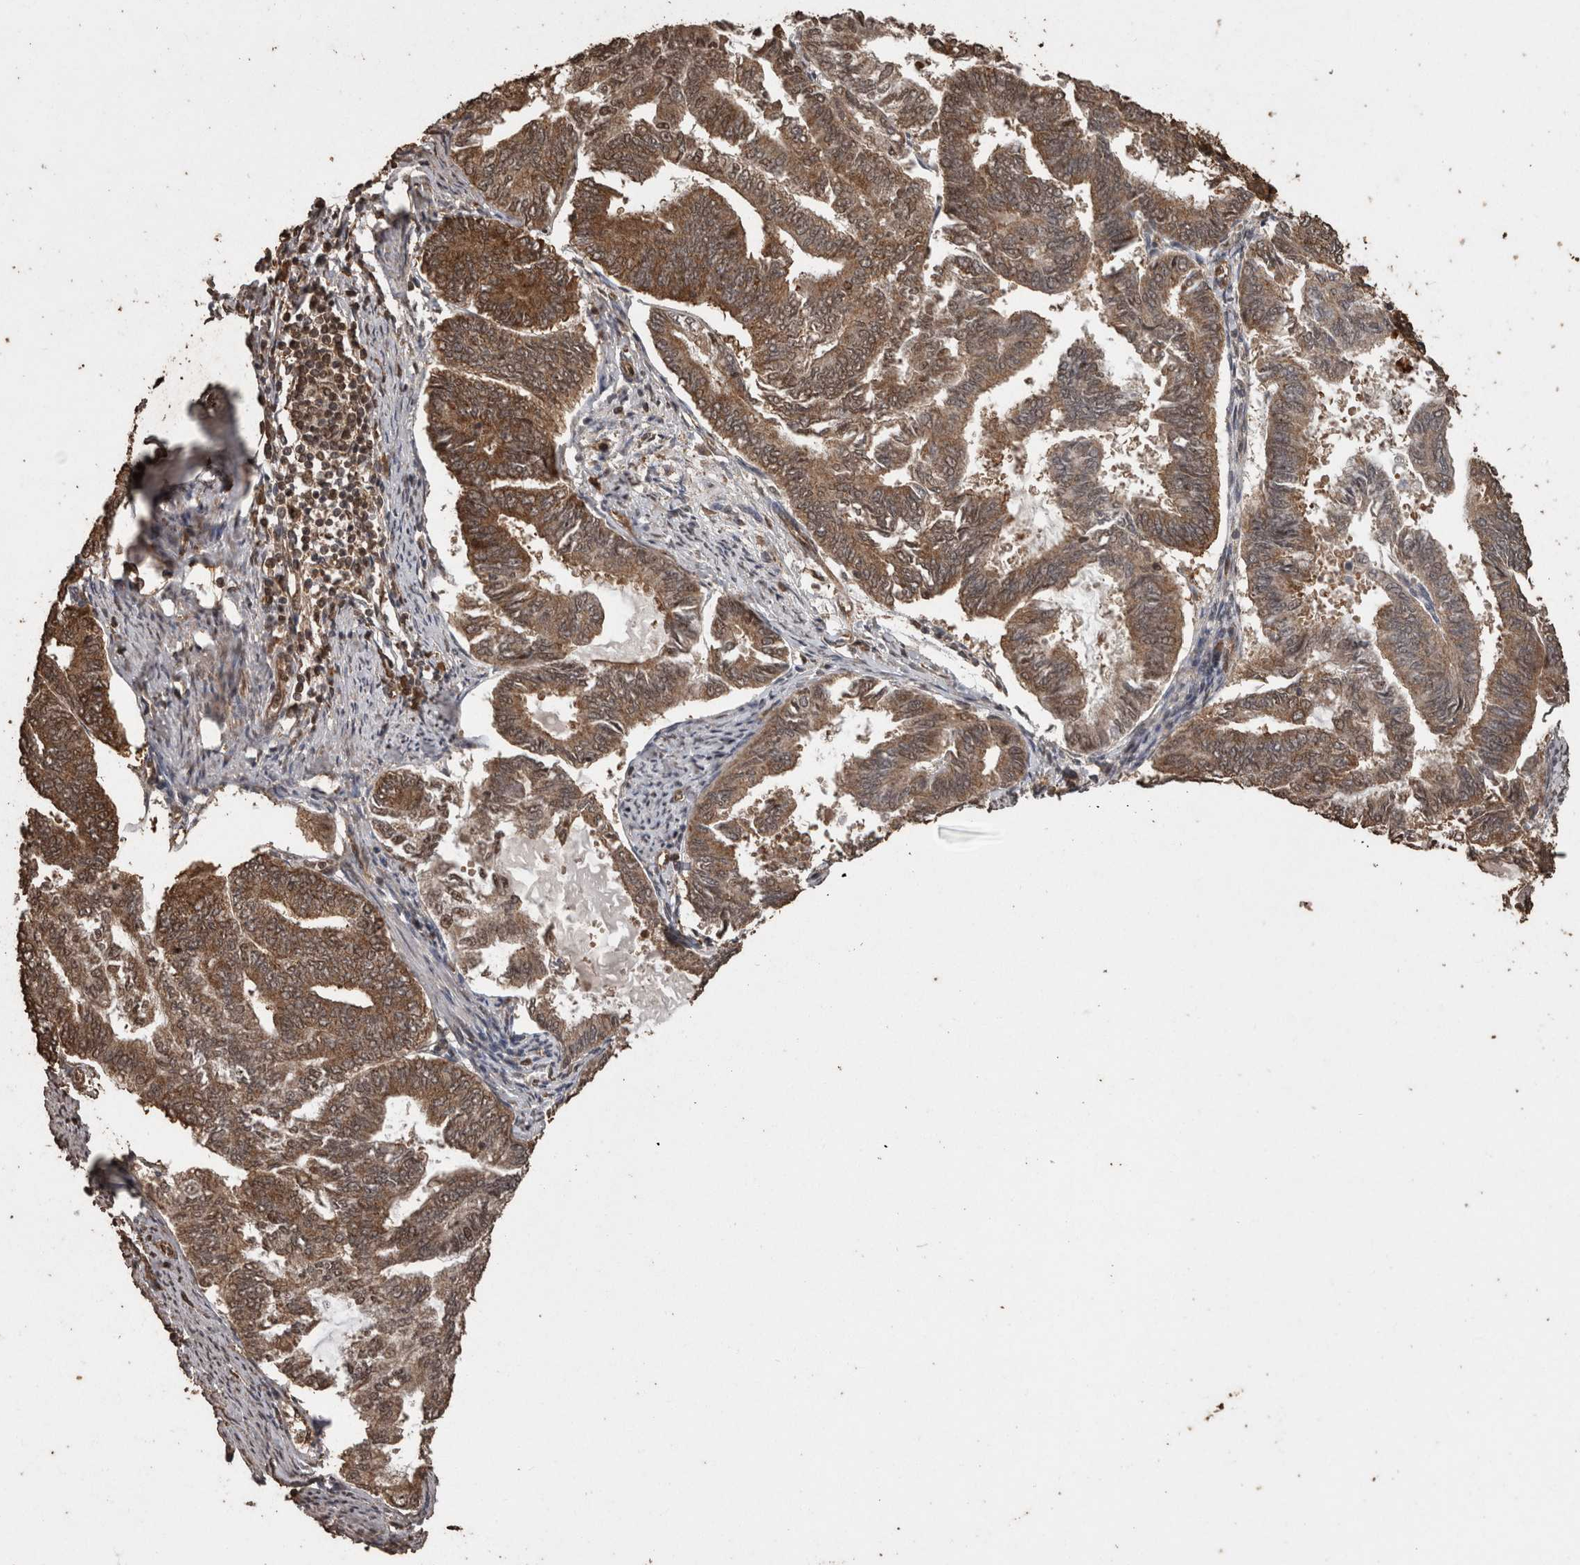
{"staining": {"intensity": "moderate", "quantity": ">75%", "location": "cytoplasmic/membranous"}, "tissue": "endometrial cancer", "cell_type": "Tumor cells", "image_type": "cancer", "snomed": [{"axis": "morphology", "description": "Adenocarcinoma, NOS"}, {"axis": "topography", "description": "Endometrium"}], "caption": "Endometrial cancer stained with IHC displays moderate cytoplasmic/membranous positivity in approximately >75% of tumor cells.", "gene": "PINK1", "patient": {"sex": "female", "age": 86}}